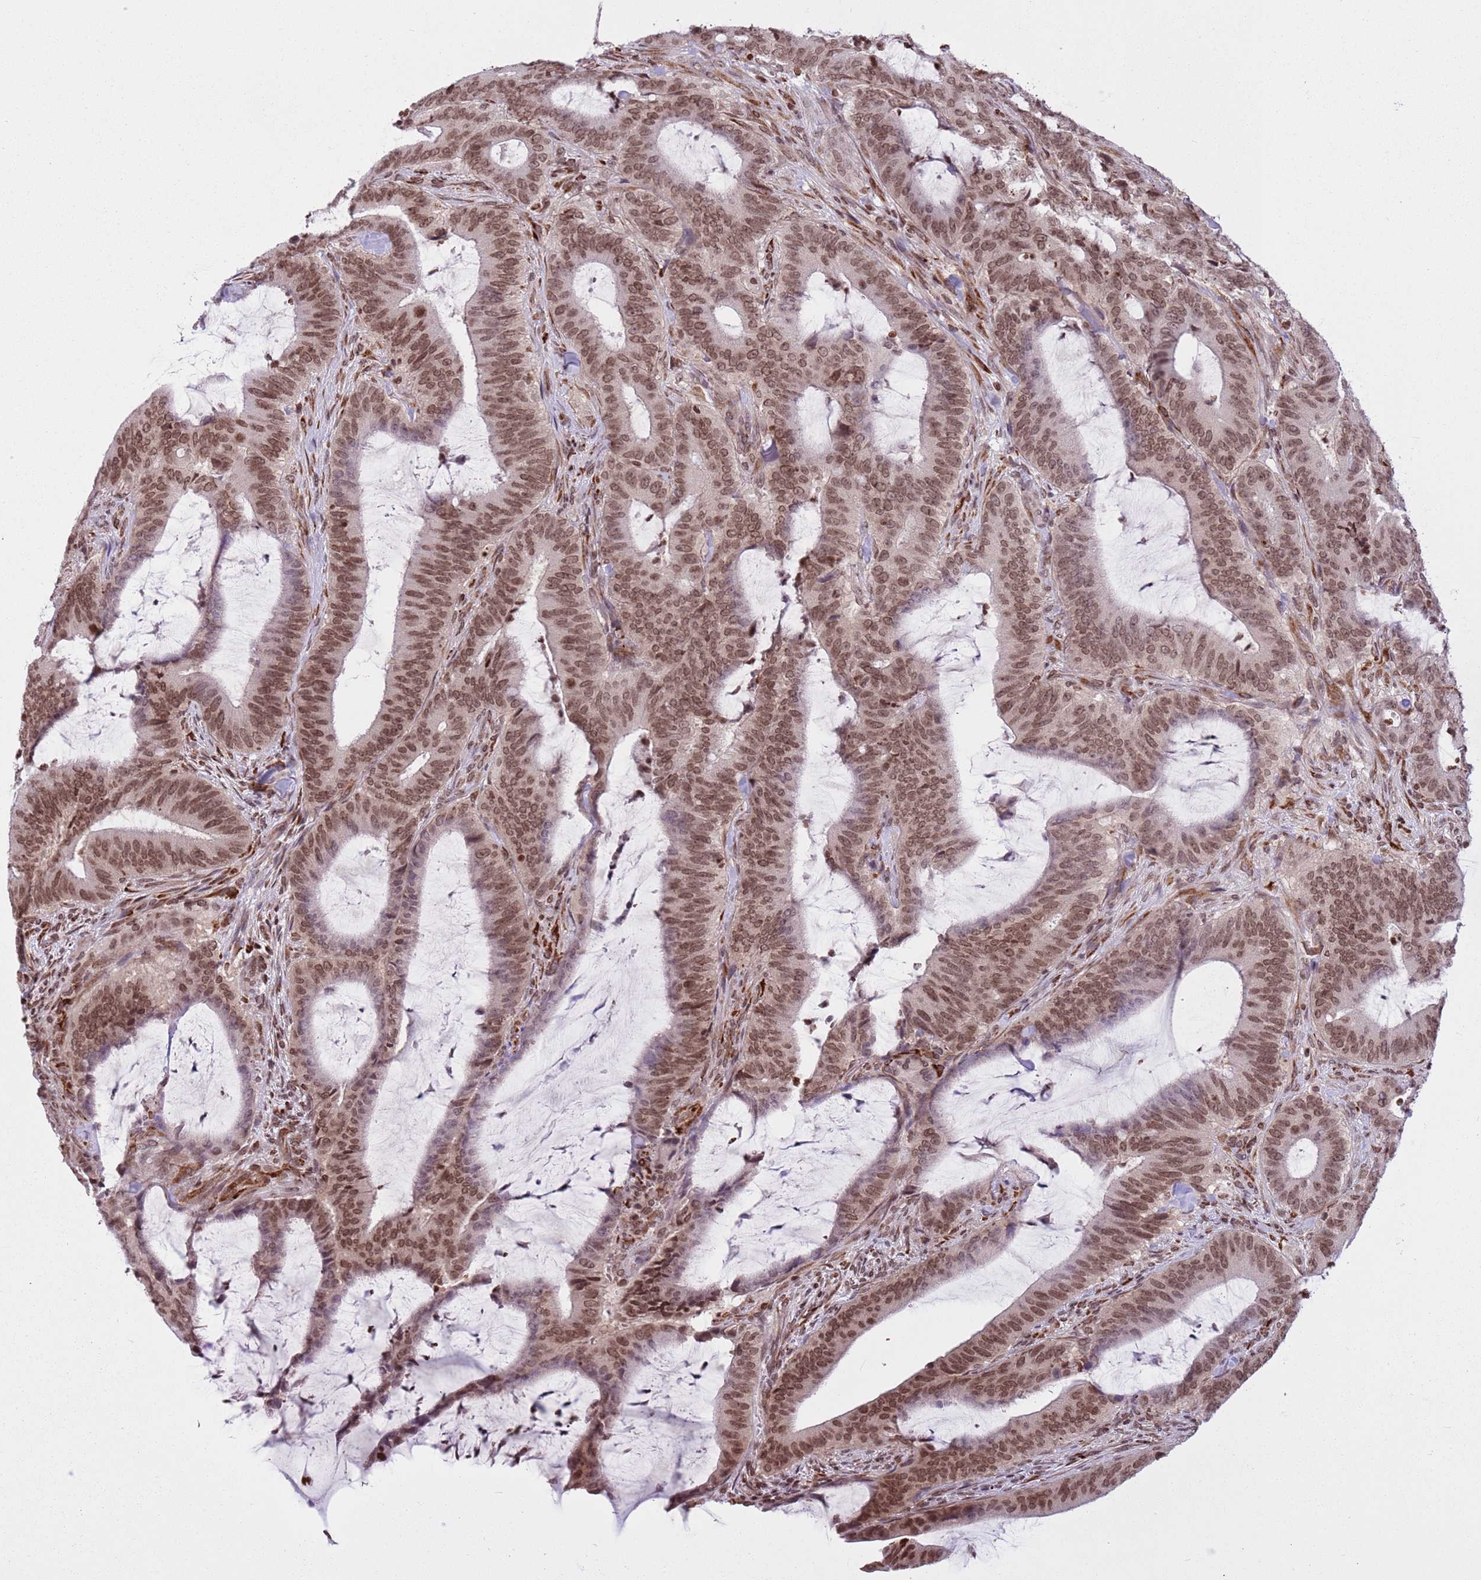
{"staining": {"intensity": "moderate", "quantity": ">75%", "location": "nuclear"}, "tissue": "colorectal cancer", "cell_type": "Tumor cells", "image_type": "cancer", "snomed": [{"axis": "morphology", "description": "Adenocarcinoma, NOS"}, {"axis": "topography", "description": "Colon"}], "caption": "IHC (DAB) staining of adenocarcinoma (colorectal) exhibits moderate nuclear protein expression in about >75% of tumor cells. Immunohistochemistry (ihc) stains the protein of interest in brown and the nuclei are stained blue.", "gene": "NRIP1", "patient": {"sex": "female", "age": 43}}